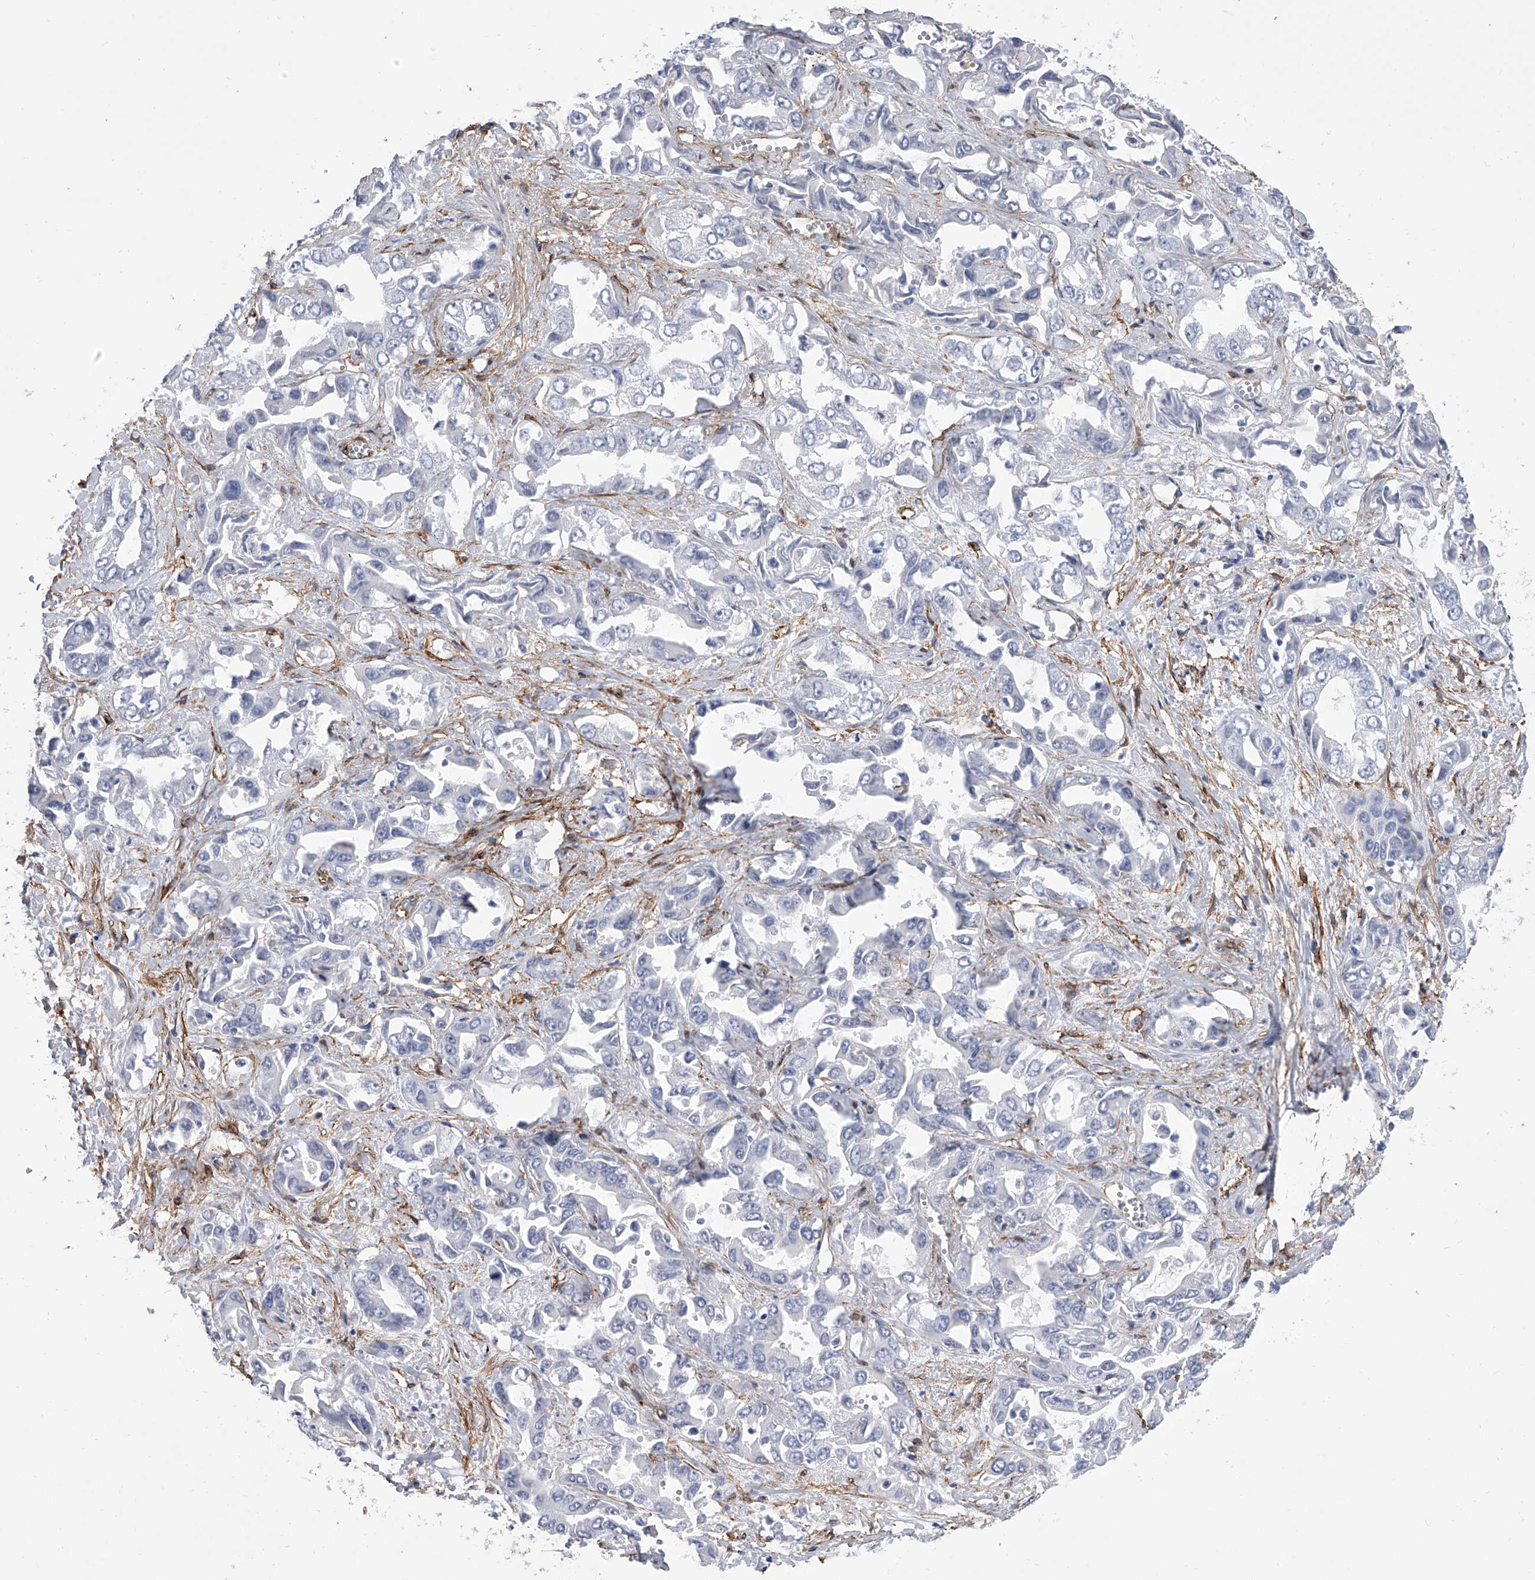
{"staining": {"intensity": "negative", "quantity": "none", "location": "none"}, "tissue": "liver cancer", "cell_type": "Tumor cells", "image_type": "cancer", "snomed": [{"axis": "morphology", "description": "Cholangiocarcinoma"}, {"axis": "topography", "description": "Liver"}], "caption": "This is an immunohistochemistry histopathology image of liver cancer. There is no expression in tumor cells.", "gene": "ALG14", "patient": {"sex": "female", "age": 52}}